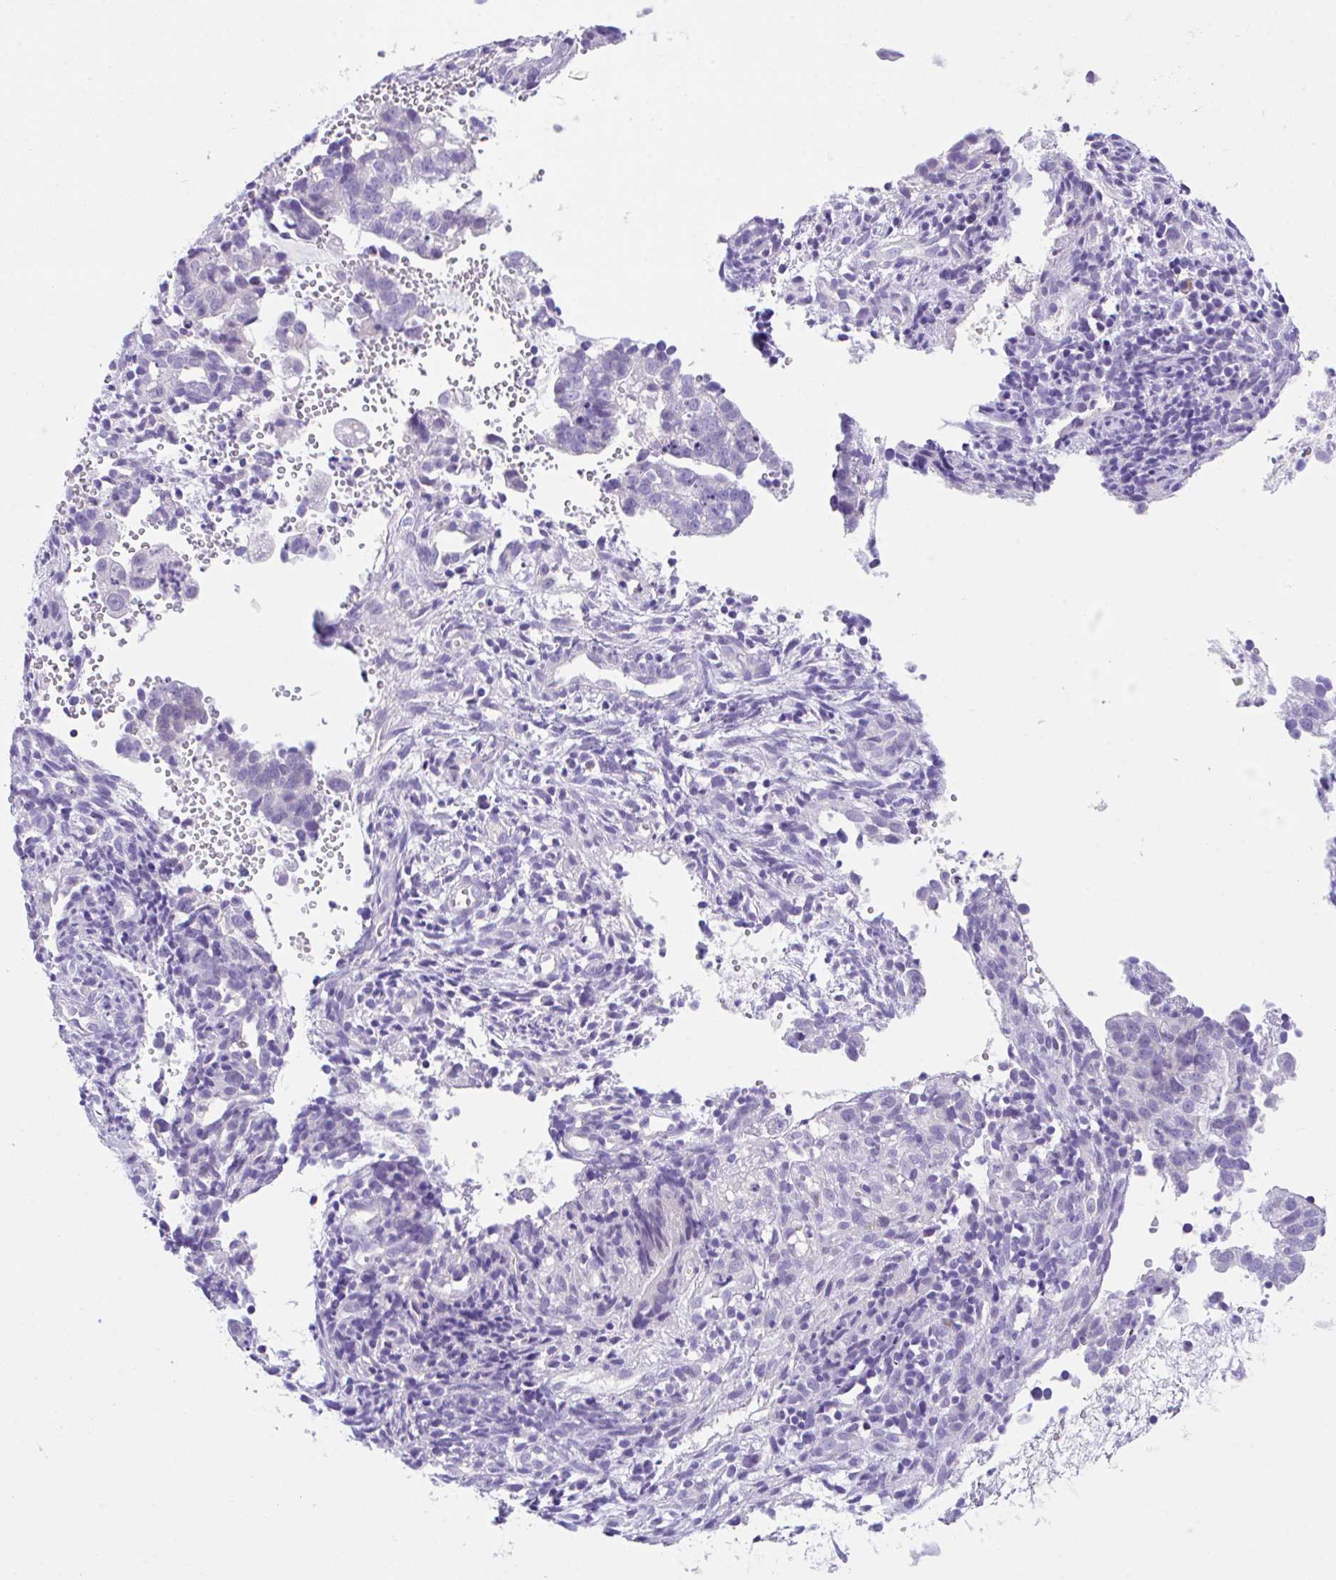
{"staining": {"intensity": "negative", "quantity": "none", "location": "none"}, "tissue": "endometrial cancer", "cell_type": "Tumor cells", "image_type": "cancer", "snomed": [{"axis": "morphology", "description": "Adenocarcinoma, NOS"}, {"axis": "topography", "description": "Endometrium"}], "caption": "IHC of endometrial adenocarcinoma exhibits no staining in tumor cells. Nuclei are stained in blue.", "gene": "HACD4", "patient": {"sex": "female", "age": 76}}